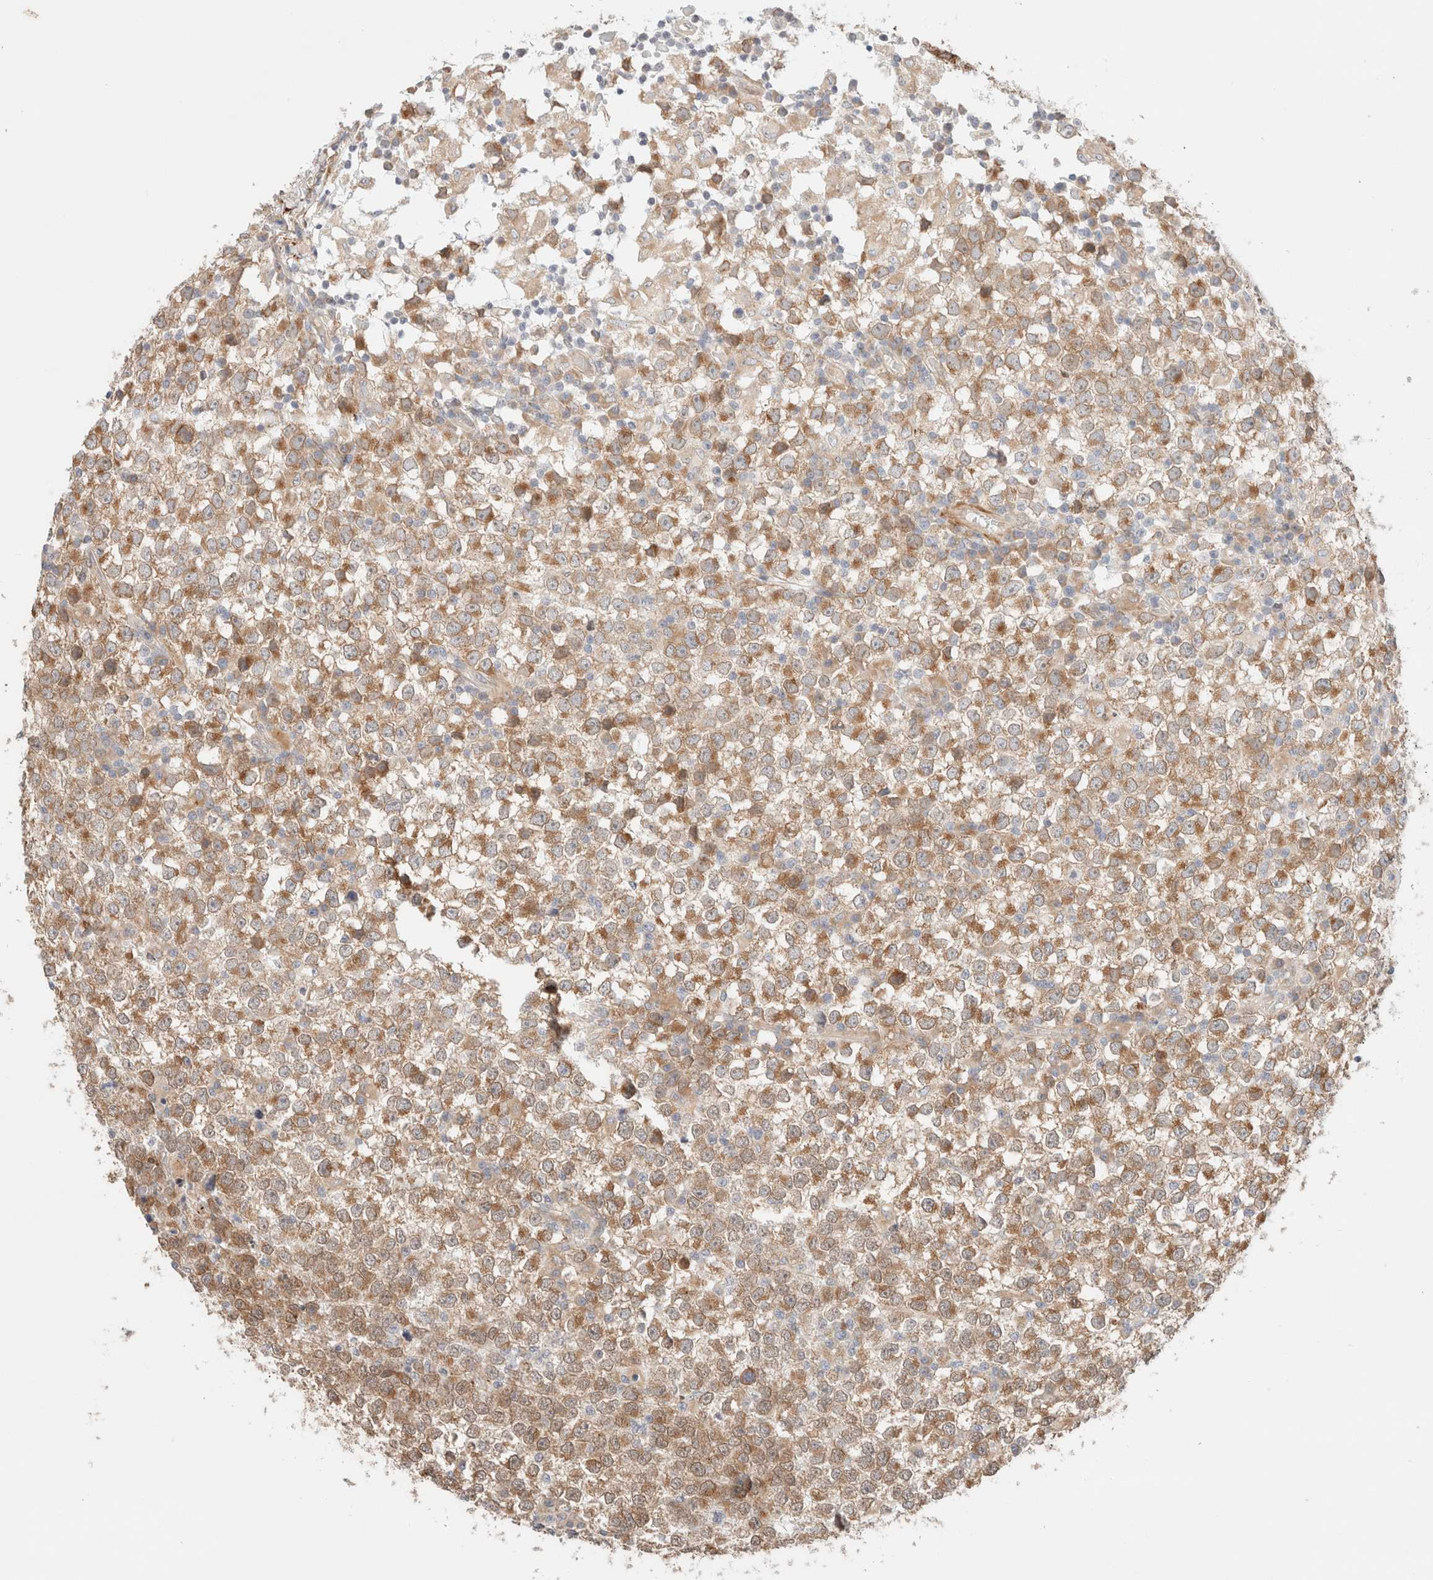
{"staining": {"intensity": "moderate", "quantity": ">75%", "location": "cytoplasmic/membranous"}, "tissue": "testis cancer", "cell_type": "Tumor cells", "image_type": "cancer", "snomed": [{"axis": "morphology", "description": "Seminoma, NOS"}, {"axis": "topography", "description": "Testis"}], "caption": "Testis seminoma was stained to show a protein in brown. There is medium levels of moderate cytoplasmic/membranous expression in about >75% of tumor cells.", "gene": "RRP15", "patient": {"sex": "male", "age": 65}}